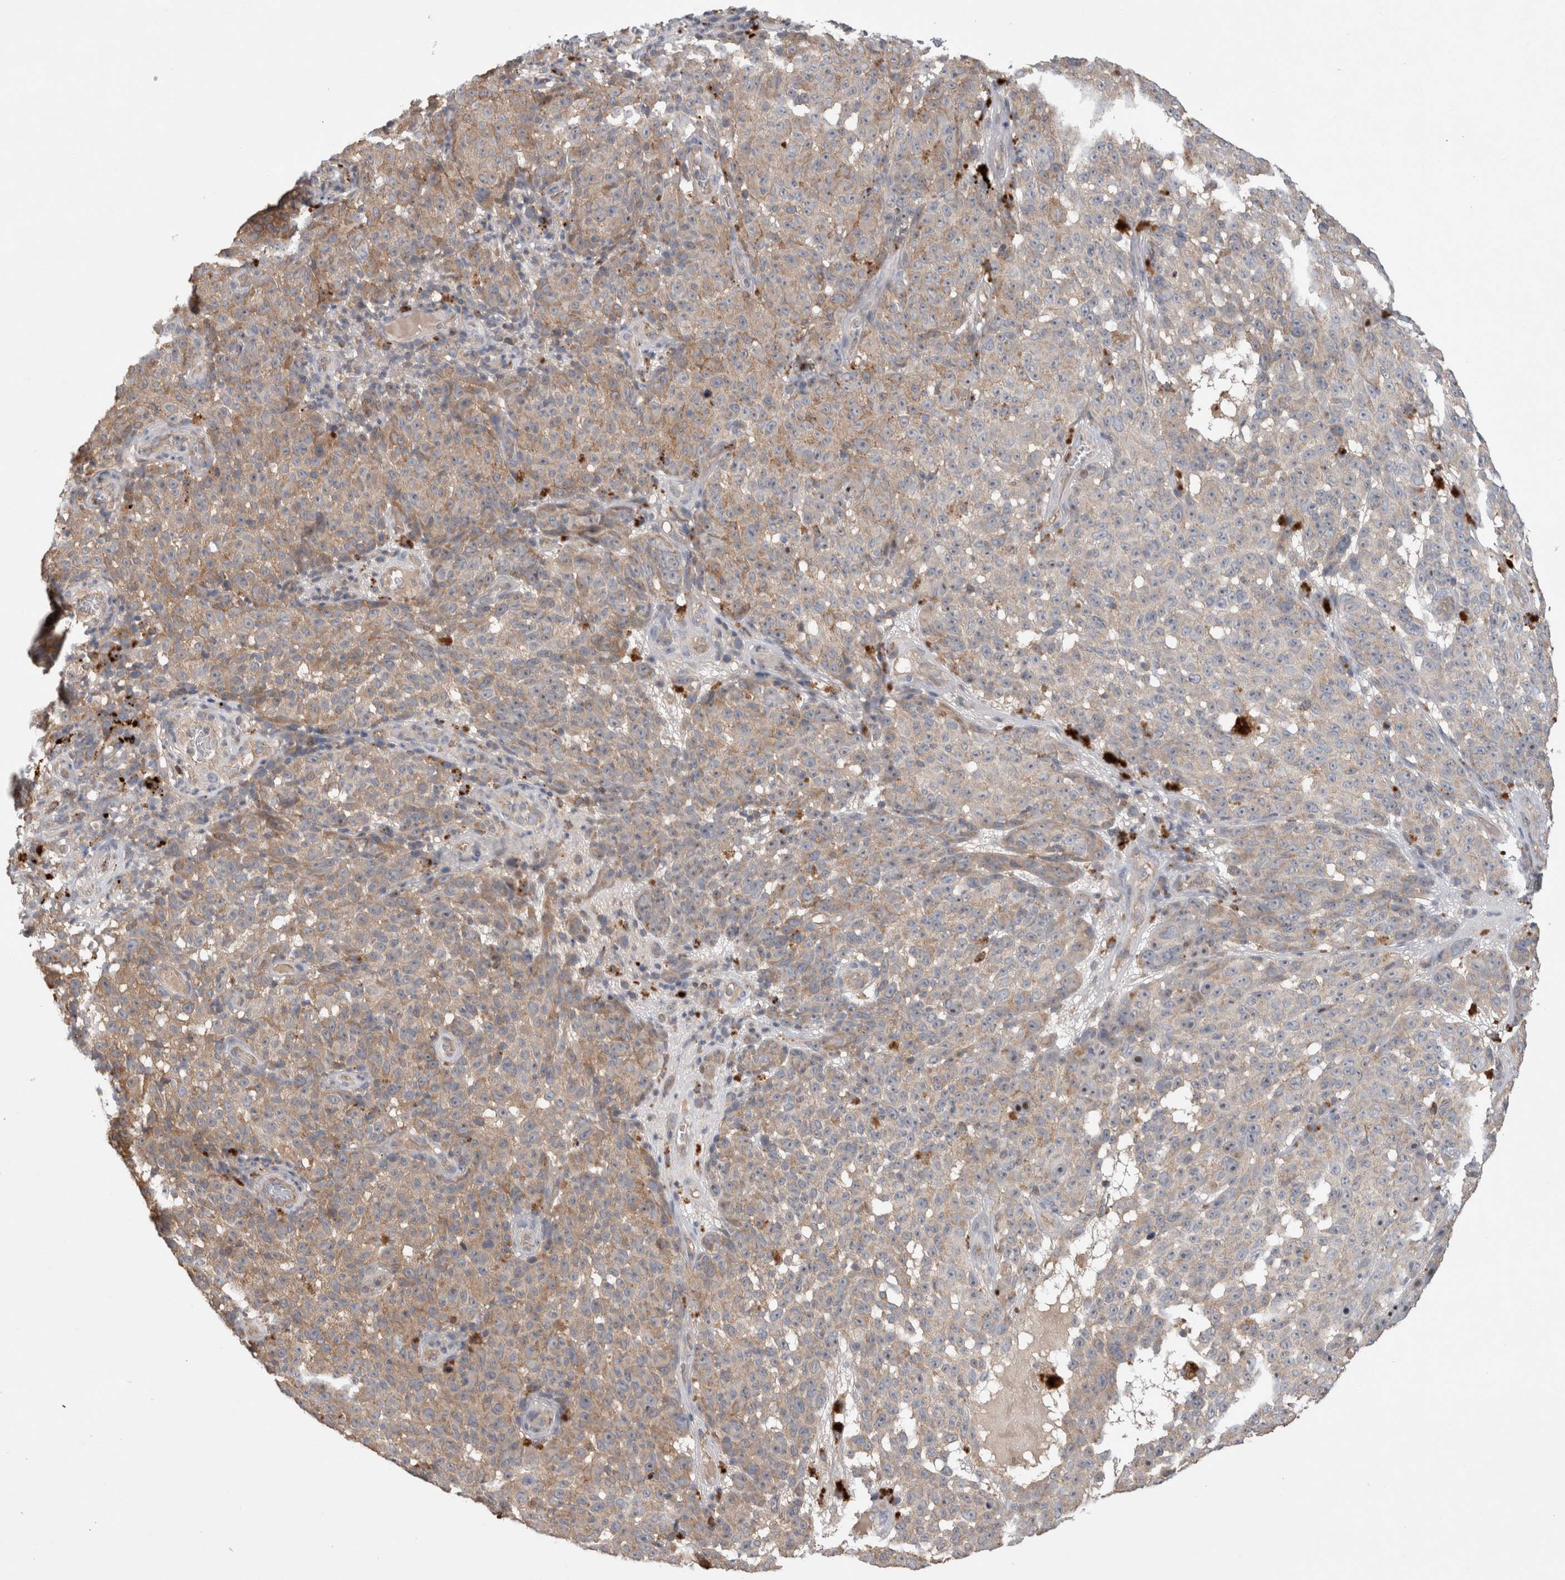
{"staining": {"intensity": "weak", "quantity": "25%-75%", "location": "cytoplasmic/membranous"}, "tissue": "melanoma", "cell_type": "Tumor cells", "image_type": "cancer", "snomed": [{"axis": "morphology", "description": "Malignant melanoma, NOS"}, {"axis": "topography", "description": "Skin"}], "caption": "An image showing weak cytoplasmic/membranous expression in about 25%-75% of tumor cells in melanoma, as visualized by brown immunohistochemical staining.", "gene": "TARBP1", "patient": {"sex": "female", "age": 82}}